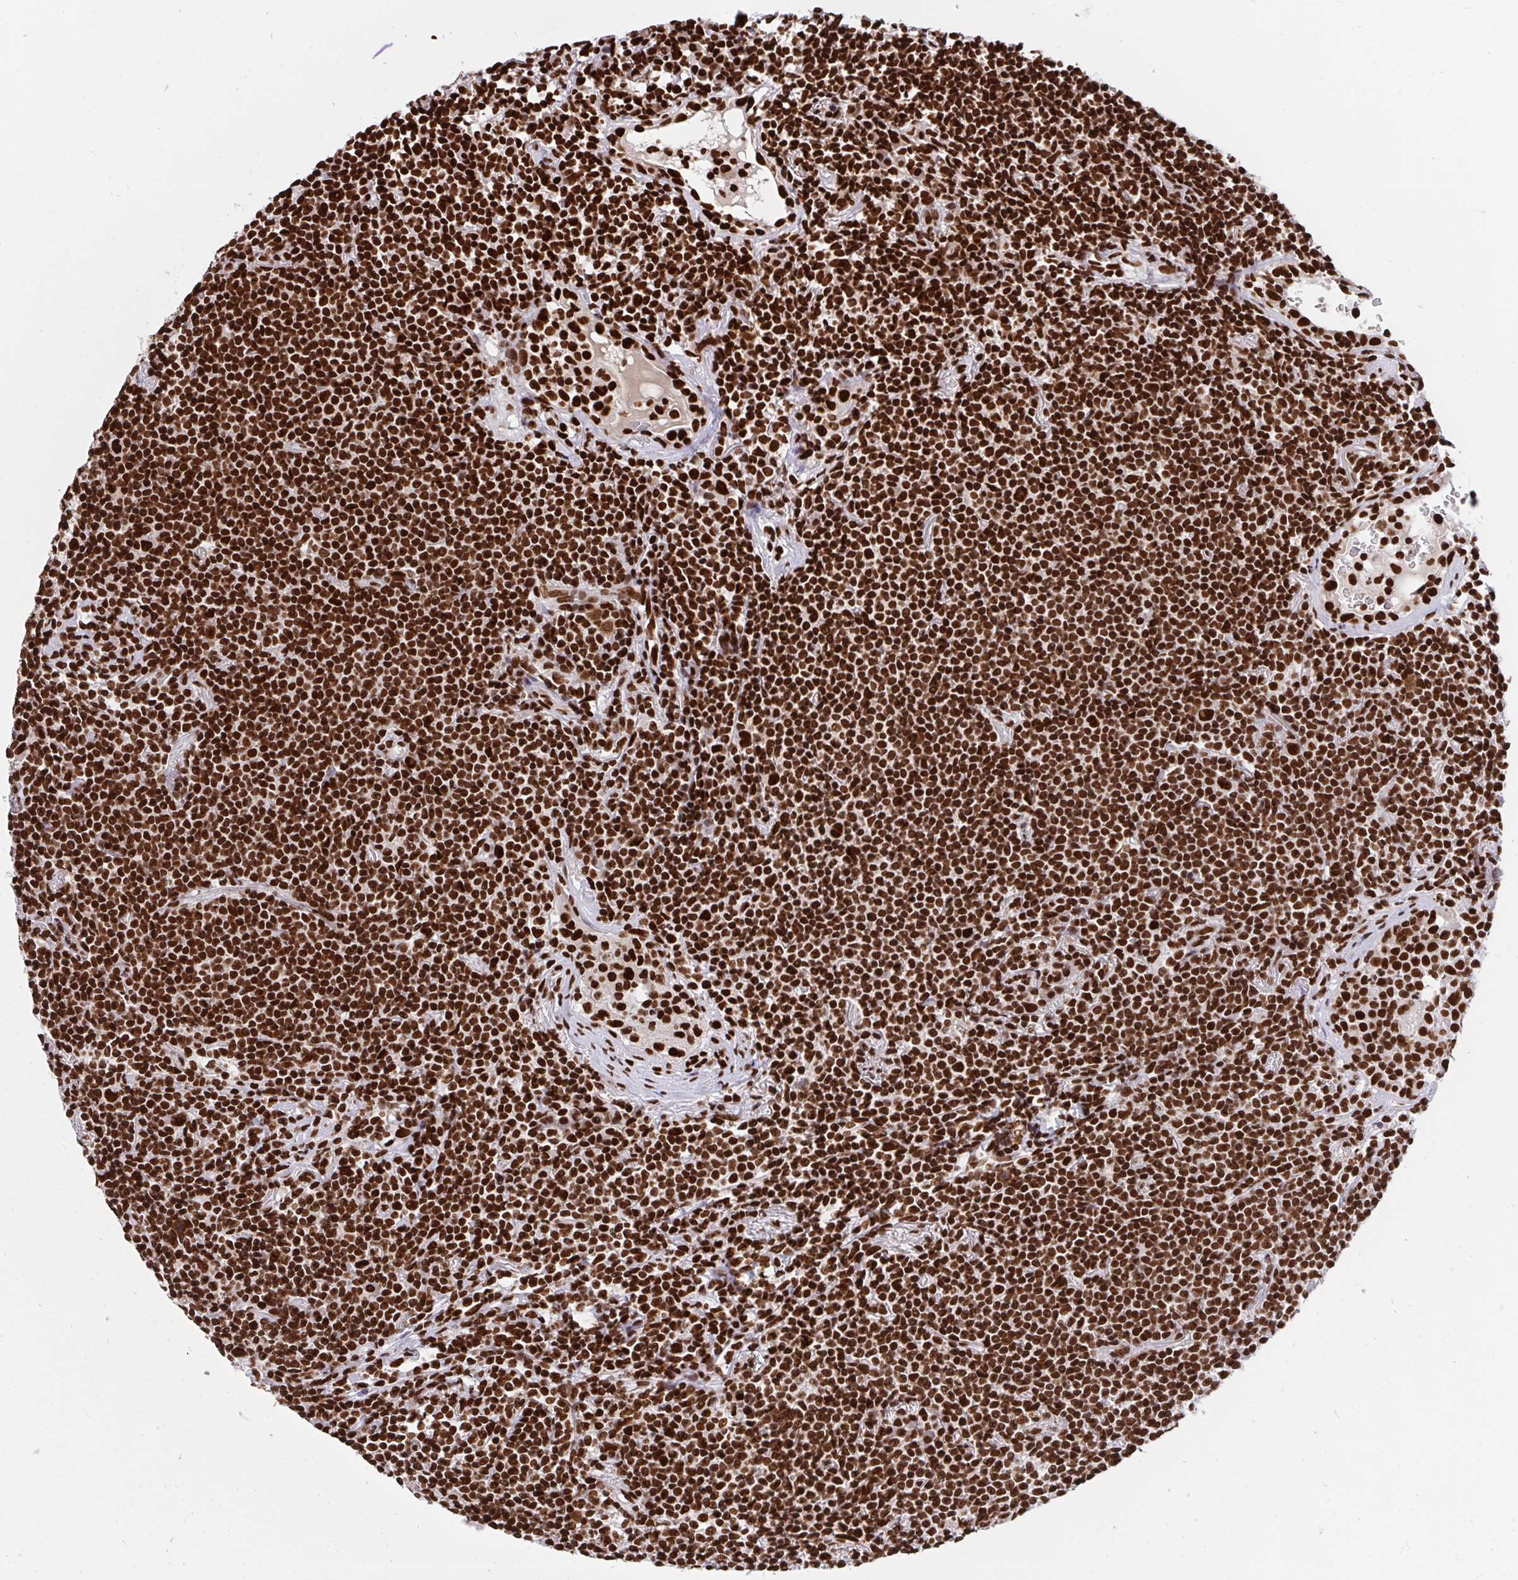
{"staining": {"intensity": "strong", "quantity": ">75%", "location": "nuclear"}, "tissue": "lymphoma", "cell_type": "Tumor cells", "image_type": "cancer", "snomed": [{"axis": "morphology", "description": "Malignant lymphoma, non-Hodgkin's type, Low grade"}, {"axis": "topography", "description": "Lung"}], "caption": "Immunohistochemical staining of human lymphoma demonstrates high levels of strong nuclear expression in about >75% of tumor cells. (DAB (3,3'-diaminobenzidine) = brown stain, brightfield microscopy at high magnification).", "gene": "HNRNPL", "patient": {"sex": "female", "age": 71}}